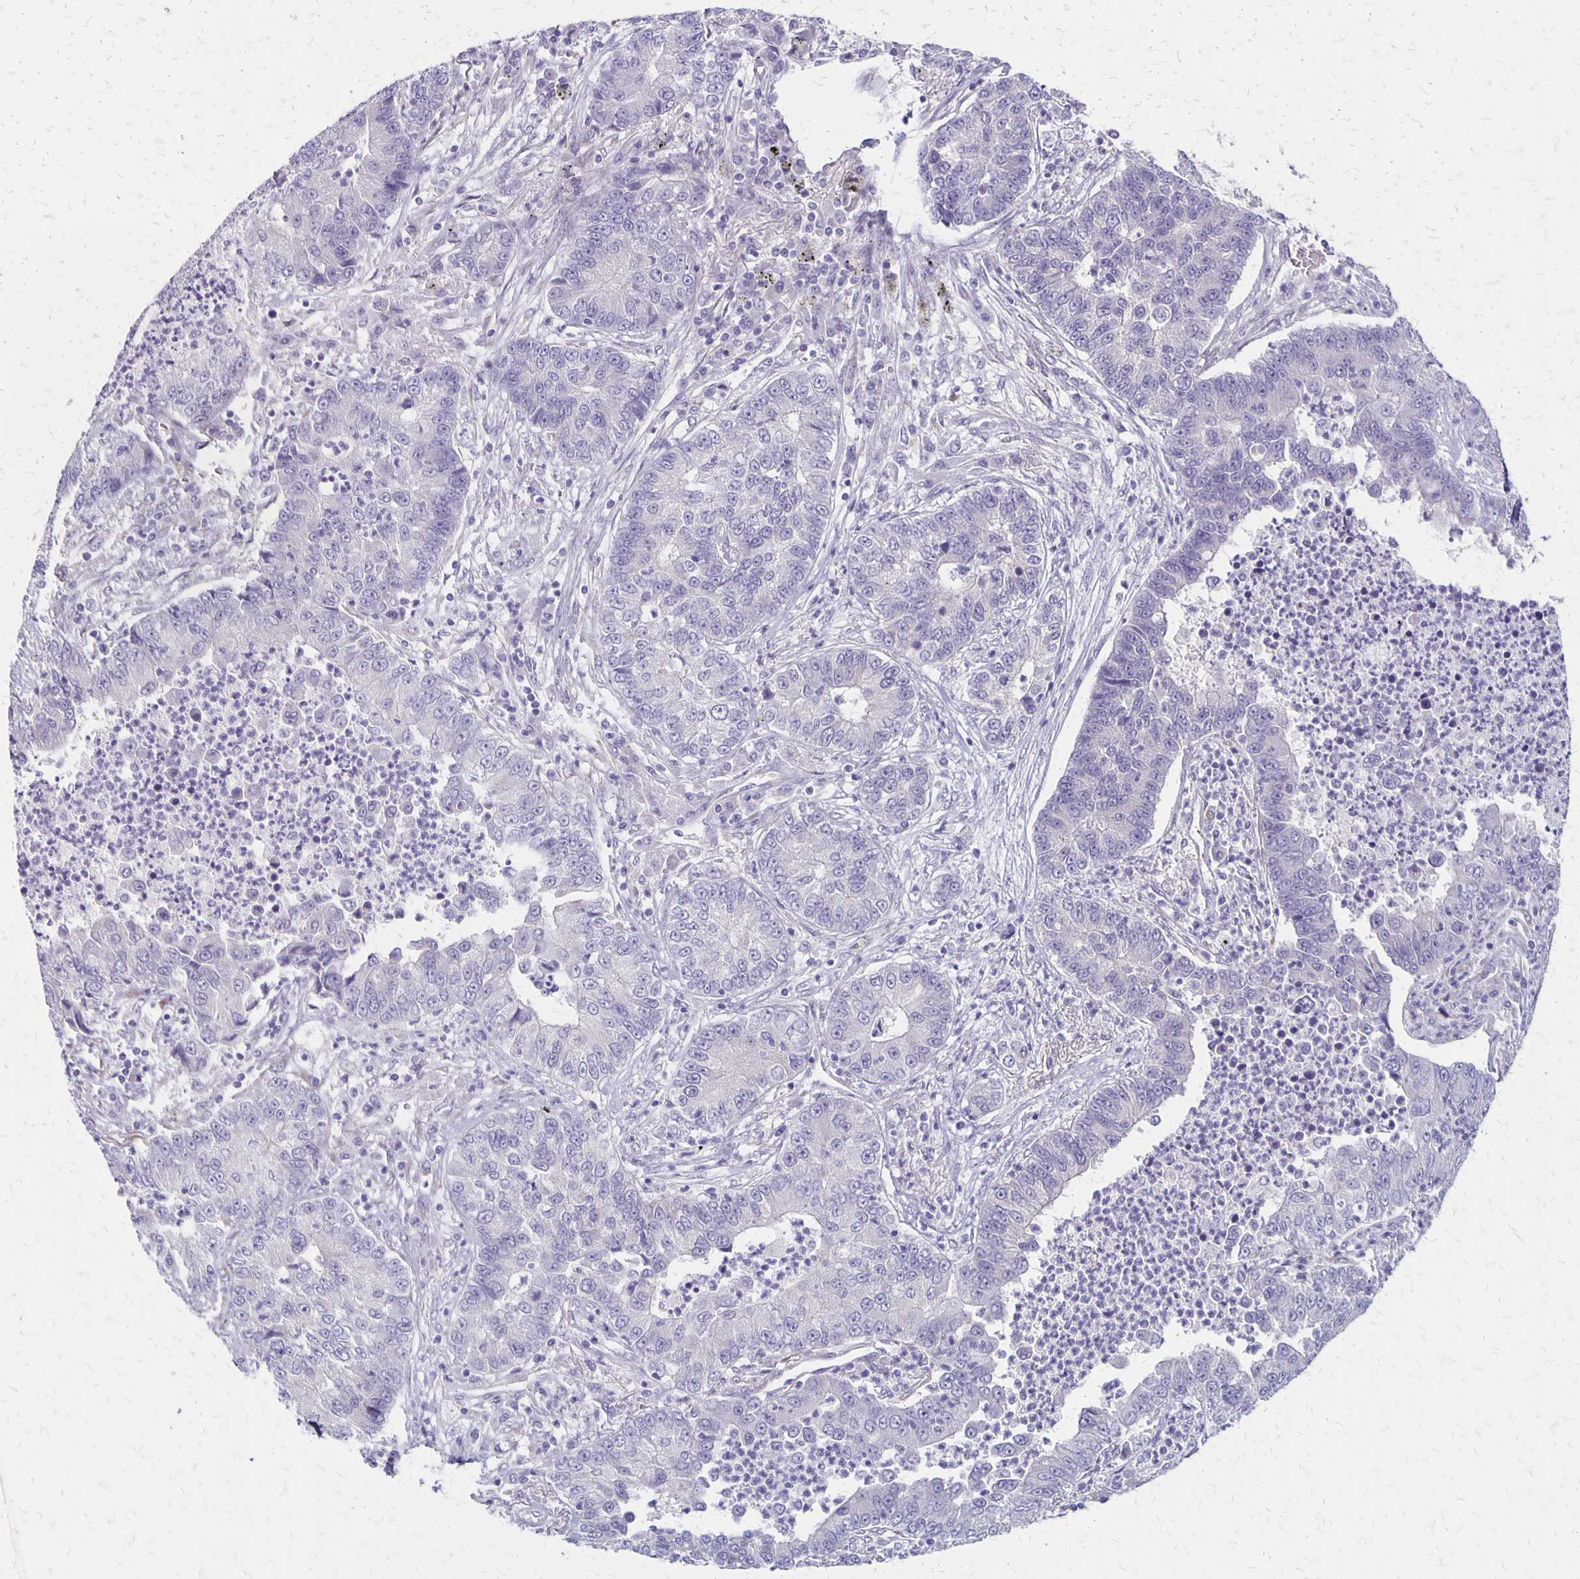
{"staining": {"intensity": "negative", "quantity": "none", "location": "none"}, "tissue": "lung cancer", "cell_type": "Tumor cells", "image_type": "cancer", "snomed": [{"axis": "morphology", "description": "Adenocarcinoma, NOS"}, {"axis": "topography", "description": "Lung"}], "caption": "High magnification brightfield microscopy of lung adenocarcinoma stained with DAB (3,3'-diaminobenzidine) (brown) and counterstained with hematoxylin (blue): tumor cells show no significant positivity.", "gene": "HOMER1", "patient": {"sex": "female", "age": 57}}